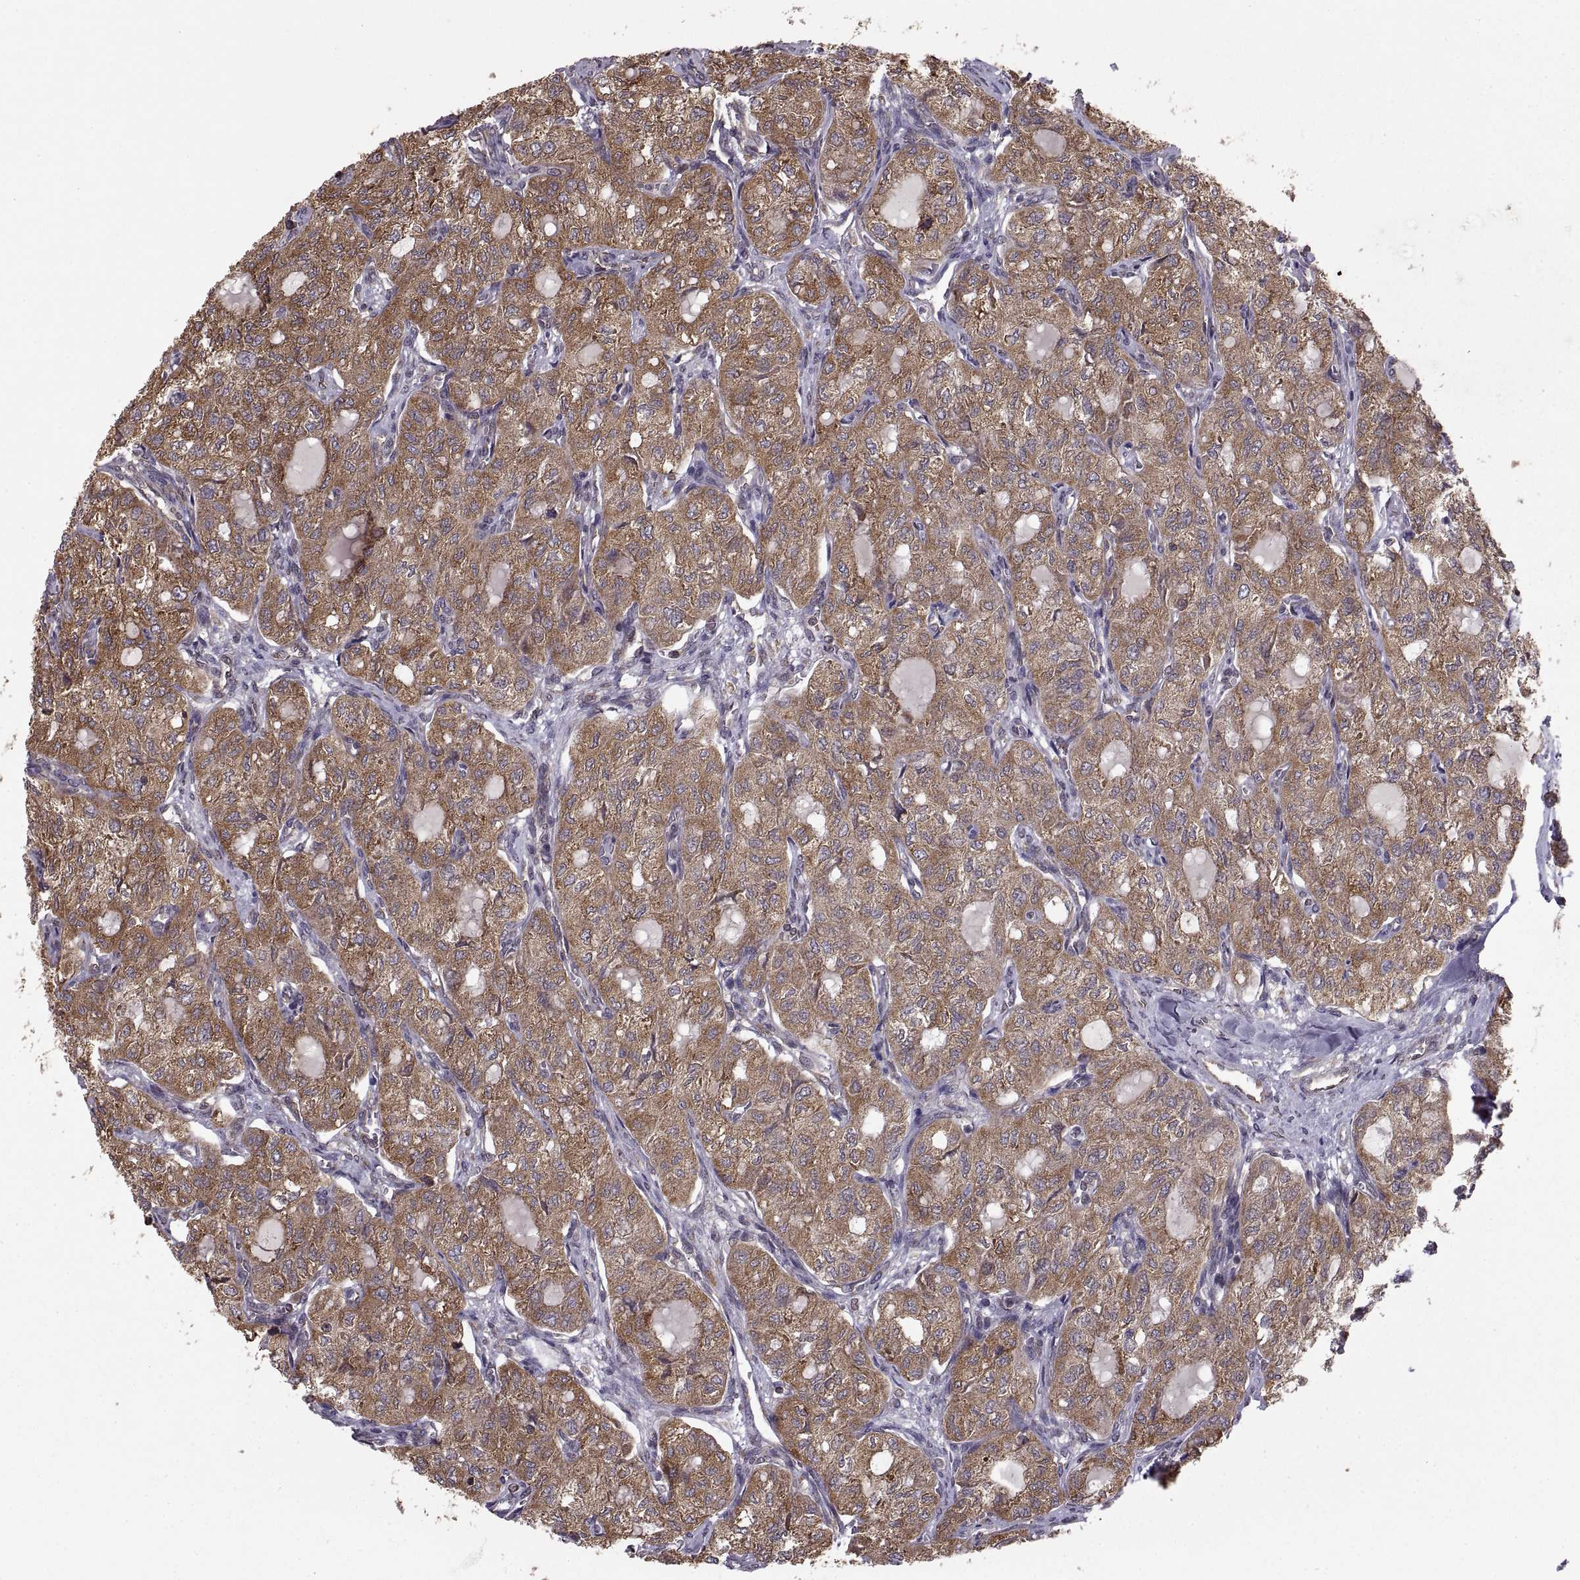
{"staining": {"intensity": "moderate", "quantity": ">75%", "location": "cytoplasmic/membranous"}, "tissue": "thyroid cancer", "cell_type": "Tumor cells", "image_type": "cancer", "snomed": [{"axis": "morphology", "description": "Follicular adenoma carcinoma, NOS"}, {"axis": "topography", "description": "Thyroid gland"}], "caption": "Immunohistochemistry (DAB) staining of human thyroid follicular adenoma carcinoma shows moderate cytoplasmic/membranous protein staining in about >75% of tumor cells.", "gene": "PDIA3", "patient": {"sex": "male", "age": 75}}